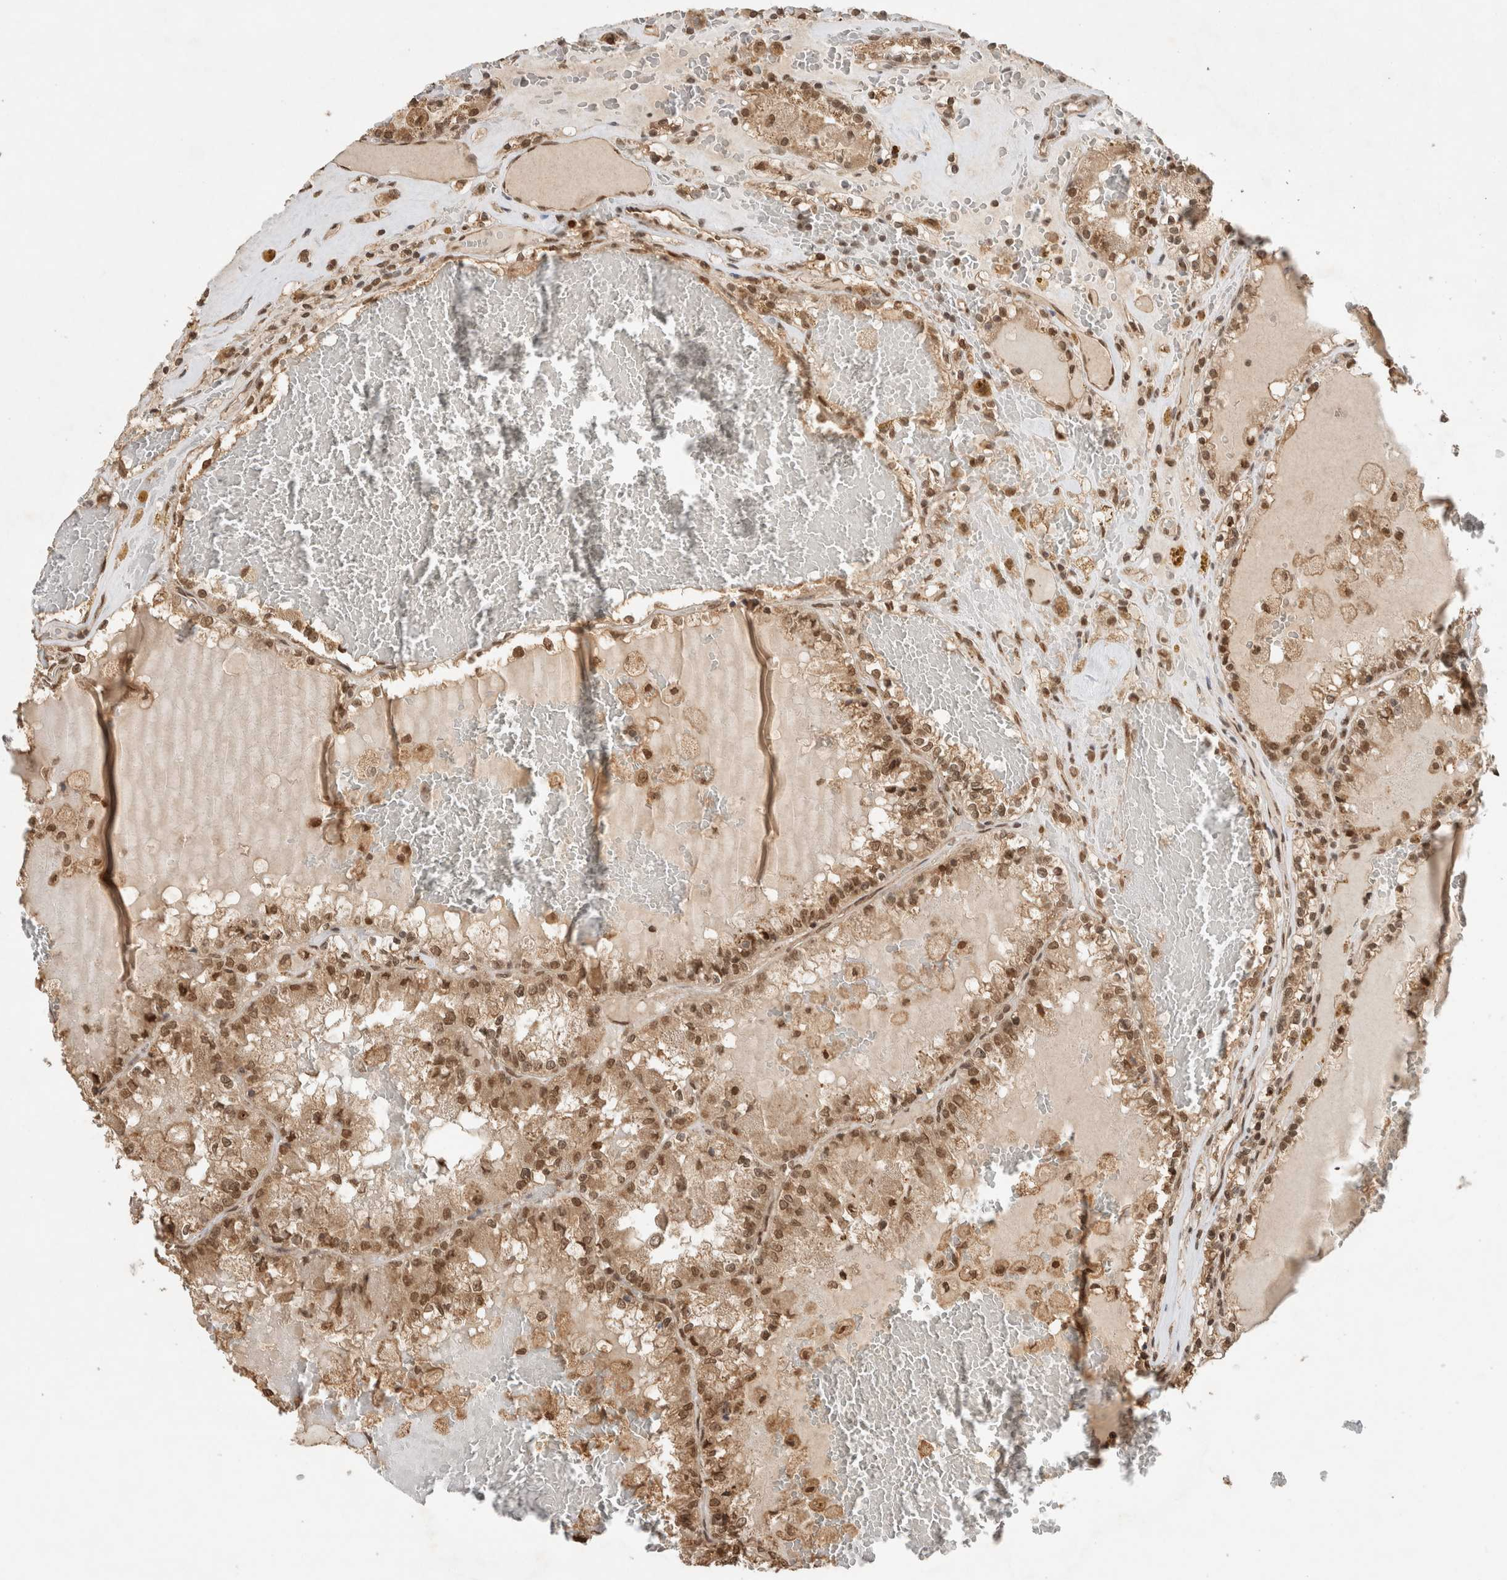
{"staining": {"intensity": "moderate", "quantity": ">75%", "location": "cytoplasmic/membranous,nuclear"}, "tissue": "renal cancer", "cell_type": "Tumor cells", "image_type": "cancer", "snomed": [{"axis": "morphology", "description": "Adenocarcinoma, NOS"}, {"axis": "topography", "description": "Kidney"}], "caption": "DAB immunohistochemical staining of human renal cancer (adenocarcinoma) exhibits moderate cytoplasmic/membranous and nuclear protein expression in approximately >75% of tumor cells. Using DAB (brown) and hematoxylin (blue) stains, captured at high magnification using brightfield microscopy.", "gene": "C1orf21", "patient": {"sex": "female", "age": 56}}